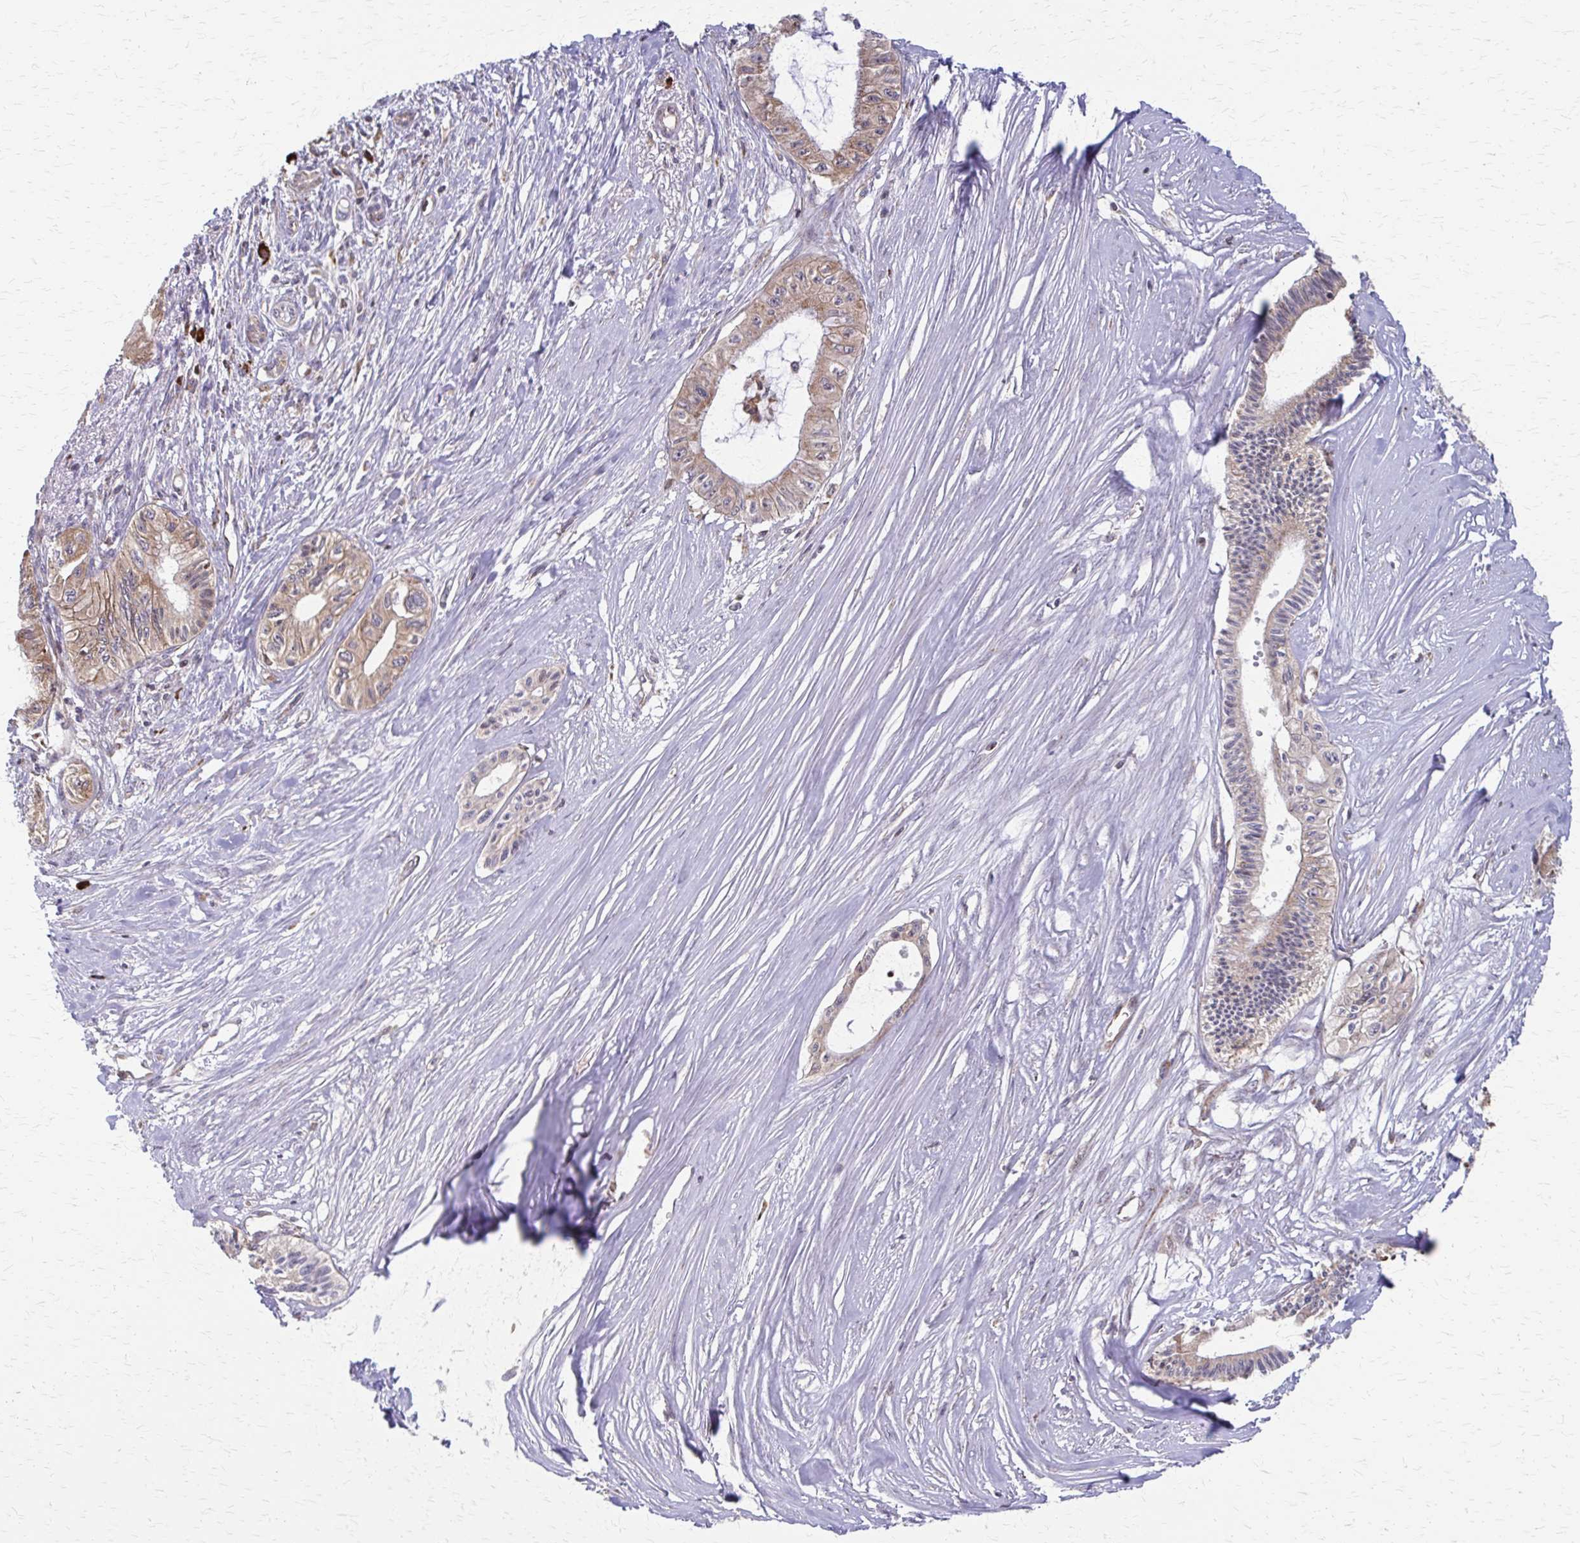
{"staining": {"intensity": "moderate", "quantity": "25%-75%", "location": "cytoplasmic/membranous"}, "tissue": "pancreatic cancer", "cell_type": "Tumor cells", "image_type": "cancer", "snomed": [{"axis": "morphology", "description": "Adenocarcinoma, NOS"}, {"axis": "topography", "description": "Pancreas"}], "caption": "Moderate cytoplasmic/membranous positivity for a protein is seen in about 25%-75% of tumor cells of pancreatic cancer using immunohistochemistry (IHC).", "gene": "EEF2", "patient": {"sex": "male", "age": 71}}